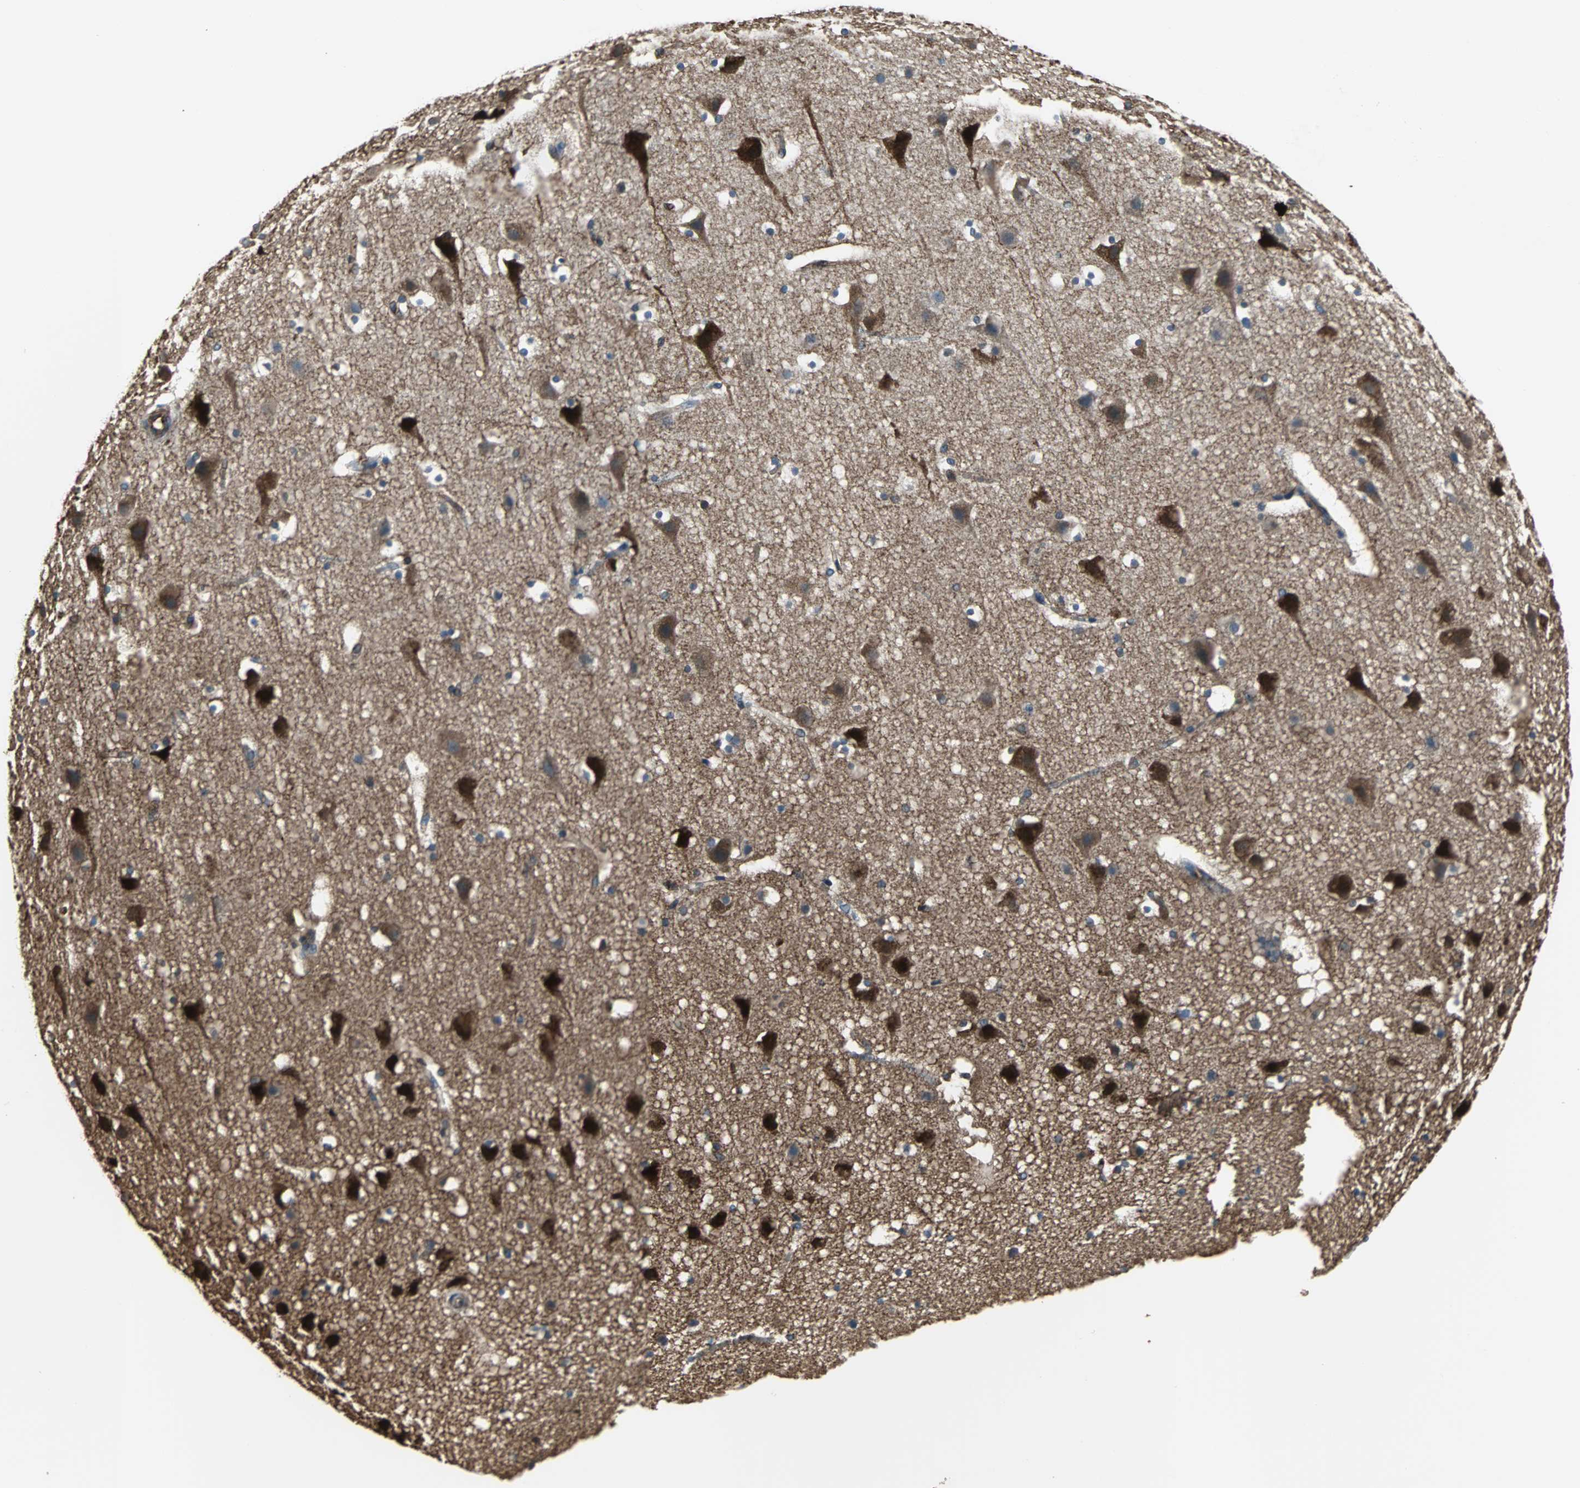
{"staining": {"intensity": "moderate", "quantity": ">75%", "location": "cytoplasmic/membranous"}, "tissue": "cerebral cortex", "cell_type": "Endothelial cells", "image_type": "normal", "snomed": [{"axis": "morphology", "description": "Normal tissue, NOS"}, {"axis": "topography", "description": "Cerebral cortex"}], "caption": "Immunohistochemistry (IHC) (DAB) staining of unremarkable human cerebral cortex shows moderate cytoplasmic/membranous protein staining in about >75% of endothelial cells.", "gene": "ACTN1", "patient": {"sex": "male", "age": 45}}